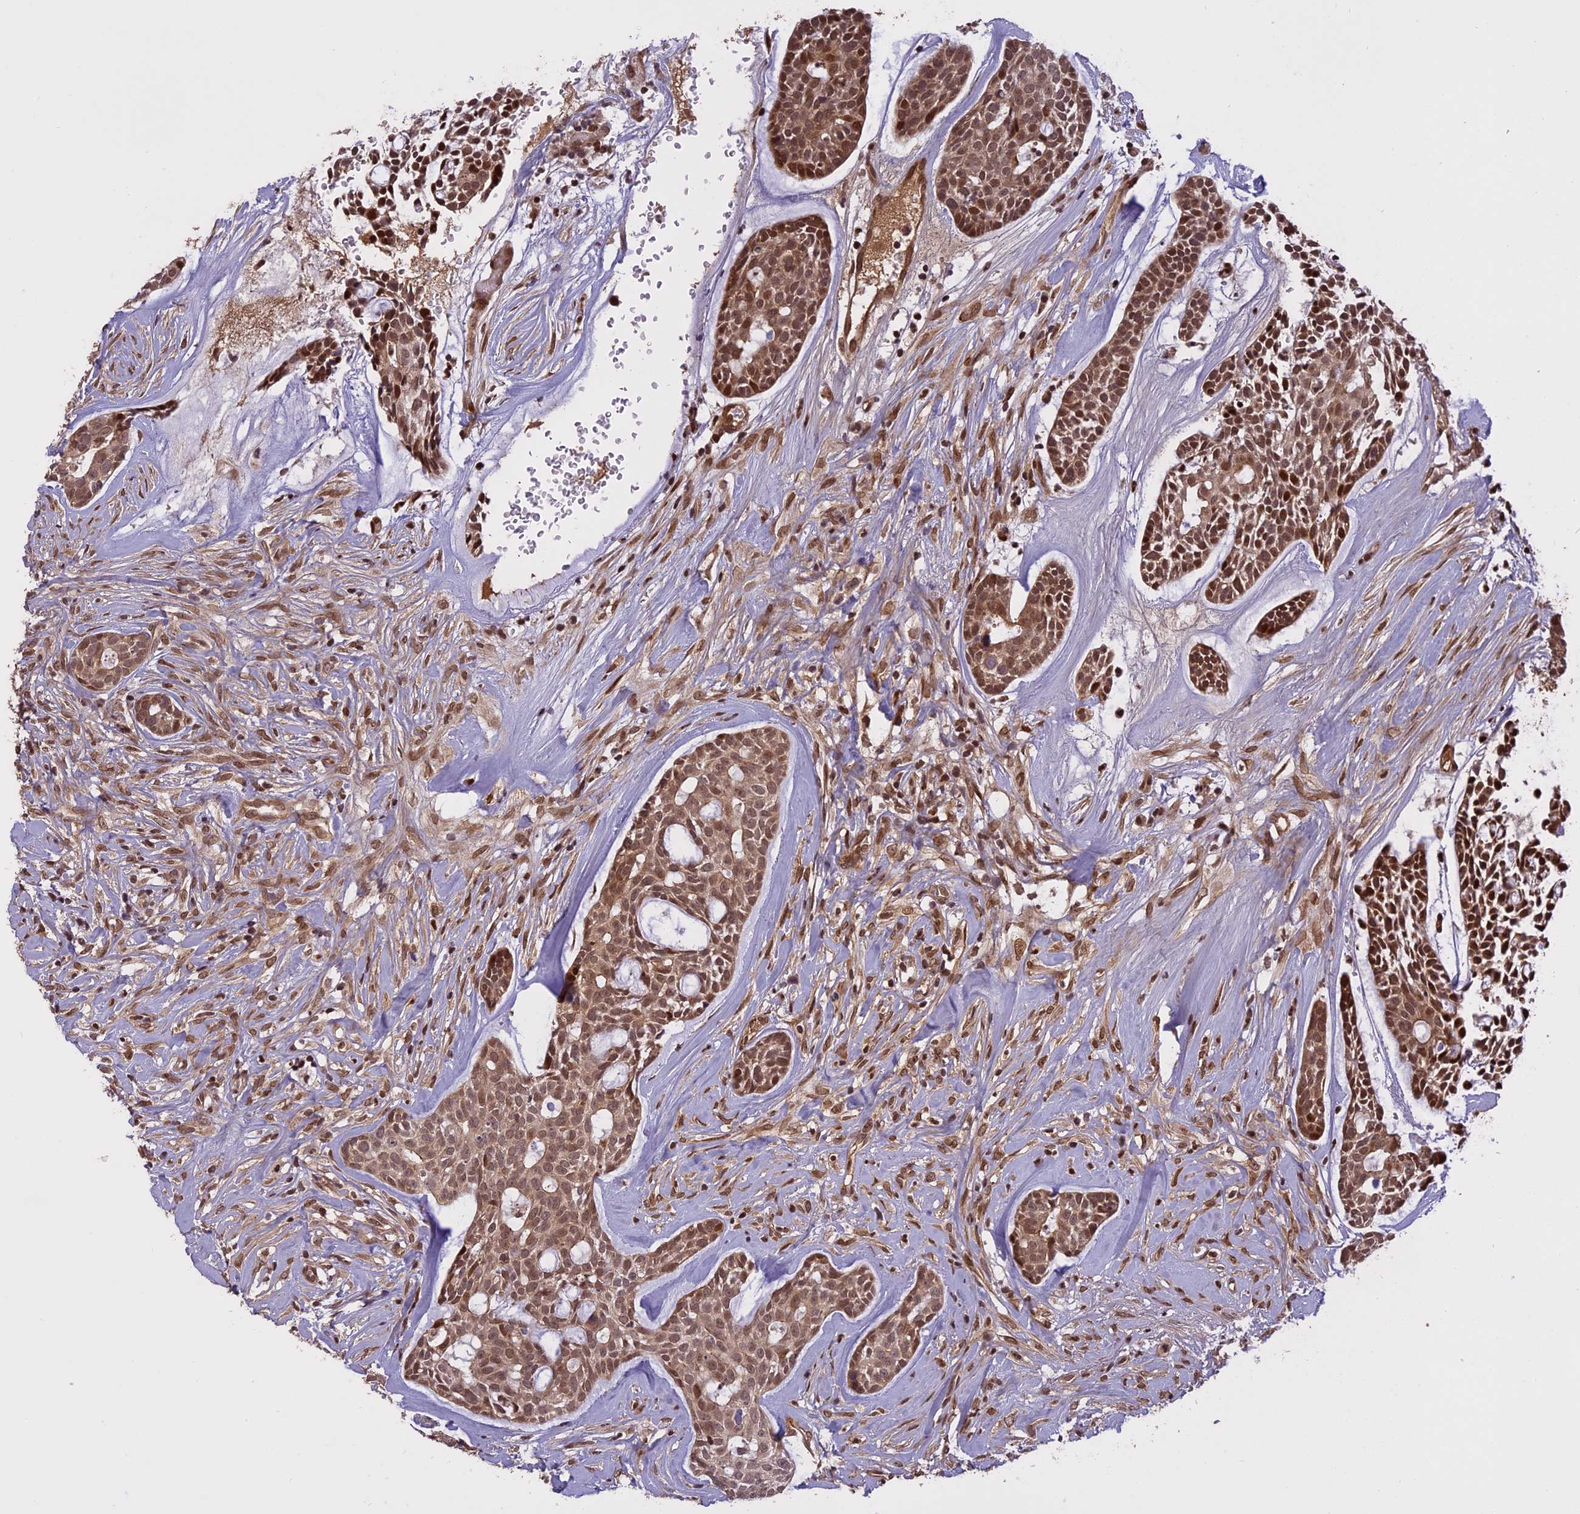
{"staining": {"intensity": "moderate", "quantity": ">75%", "location": "cytoplasmic/membranous,nuclear"}, "tissue": "head and neck cancer", "cell_type": "Tumor cells", "image_type": "cancer", "snomed": [{"axis": "morphology", "description": "Normal tissue, NOS"}, {"axis": "morphology", "description": "Adenocarcinoma, NOS"}, {"axis": "topography", "description": "Subcutis"}, {"axis": "topography", "description": "Nasopharynx"}, {"axis": "topography", "description": "Head-Neck"}], "caption": "High-magnification brightfield microscopy of adenocarcinoma (head and neck) stained with DAB (3,3'-diaminobenzidine) (brown) and counterstained with hematoxylin (blue). tumor cells exhibit moderate cytoplasmic/membranous and nuclear staining is identified in approximately>75% of cells.", "gene": "PRELID2", "patient": {"sex": "female", "age": 73}}